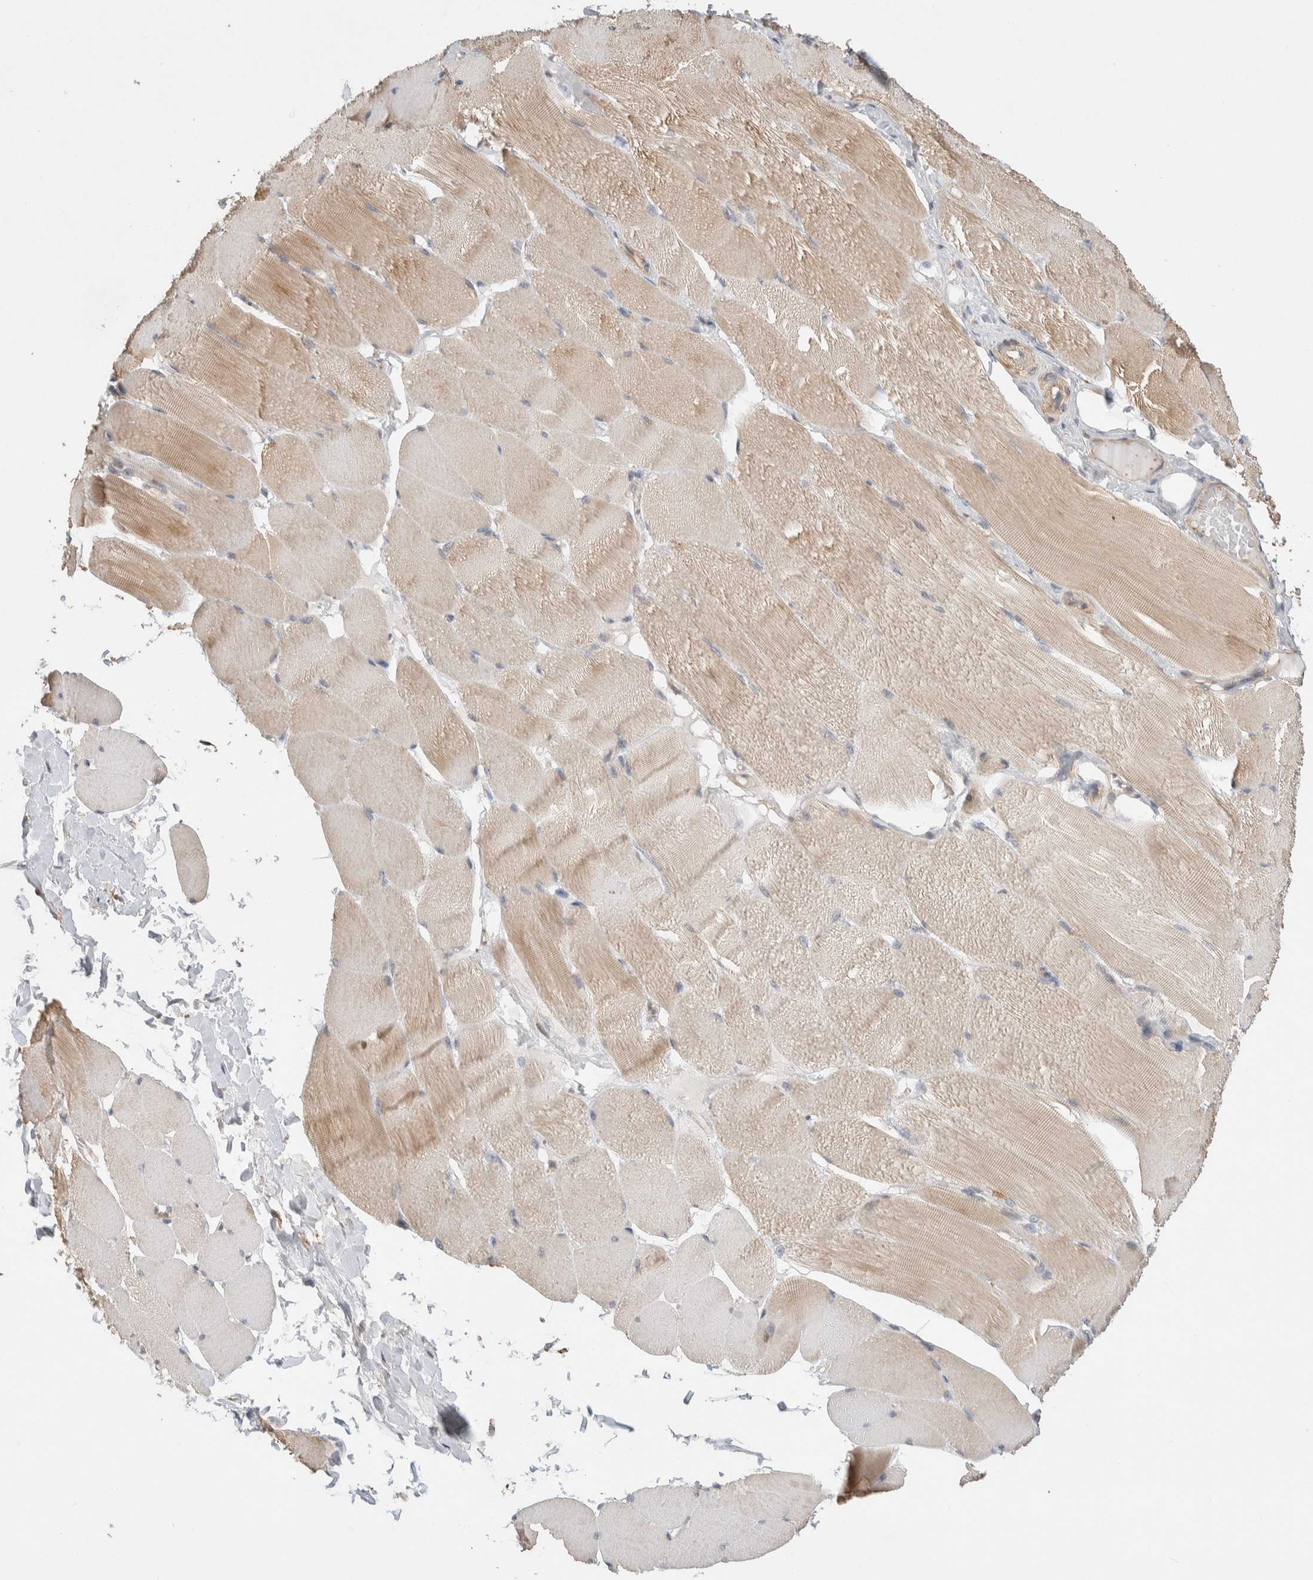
{"staining": {"intensity": "weak", "quantity": ">75%", "location": "cytoplasmic/membranous"}, "tissue": "skeletal muscle", "cell_type": "Myocytes", "image_type": "normal", "snomed": [{"axis": "morphology", "description": "Normal tissue, NOS"}, {"axis": "topography", "description": "Skin"}, {"axis": "topography", "description": "Skeletal muscle"}], "caption": "Protein expression analysis of unremarkable human skeletal muscle reveals weak cytoplasmic/membranous positivity in approximately >75% of myocytes.", "gene": "ZNF704", "patient": {"sex": "male", "age": 83}}